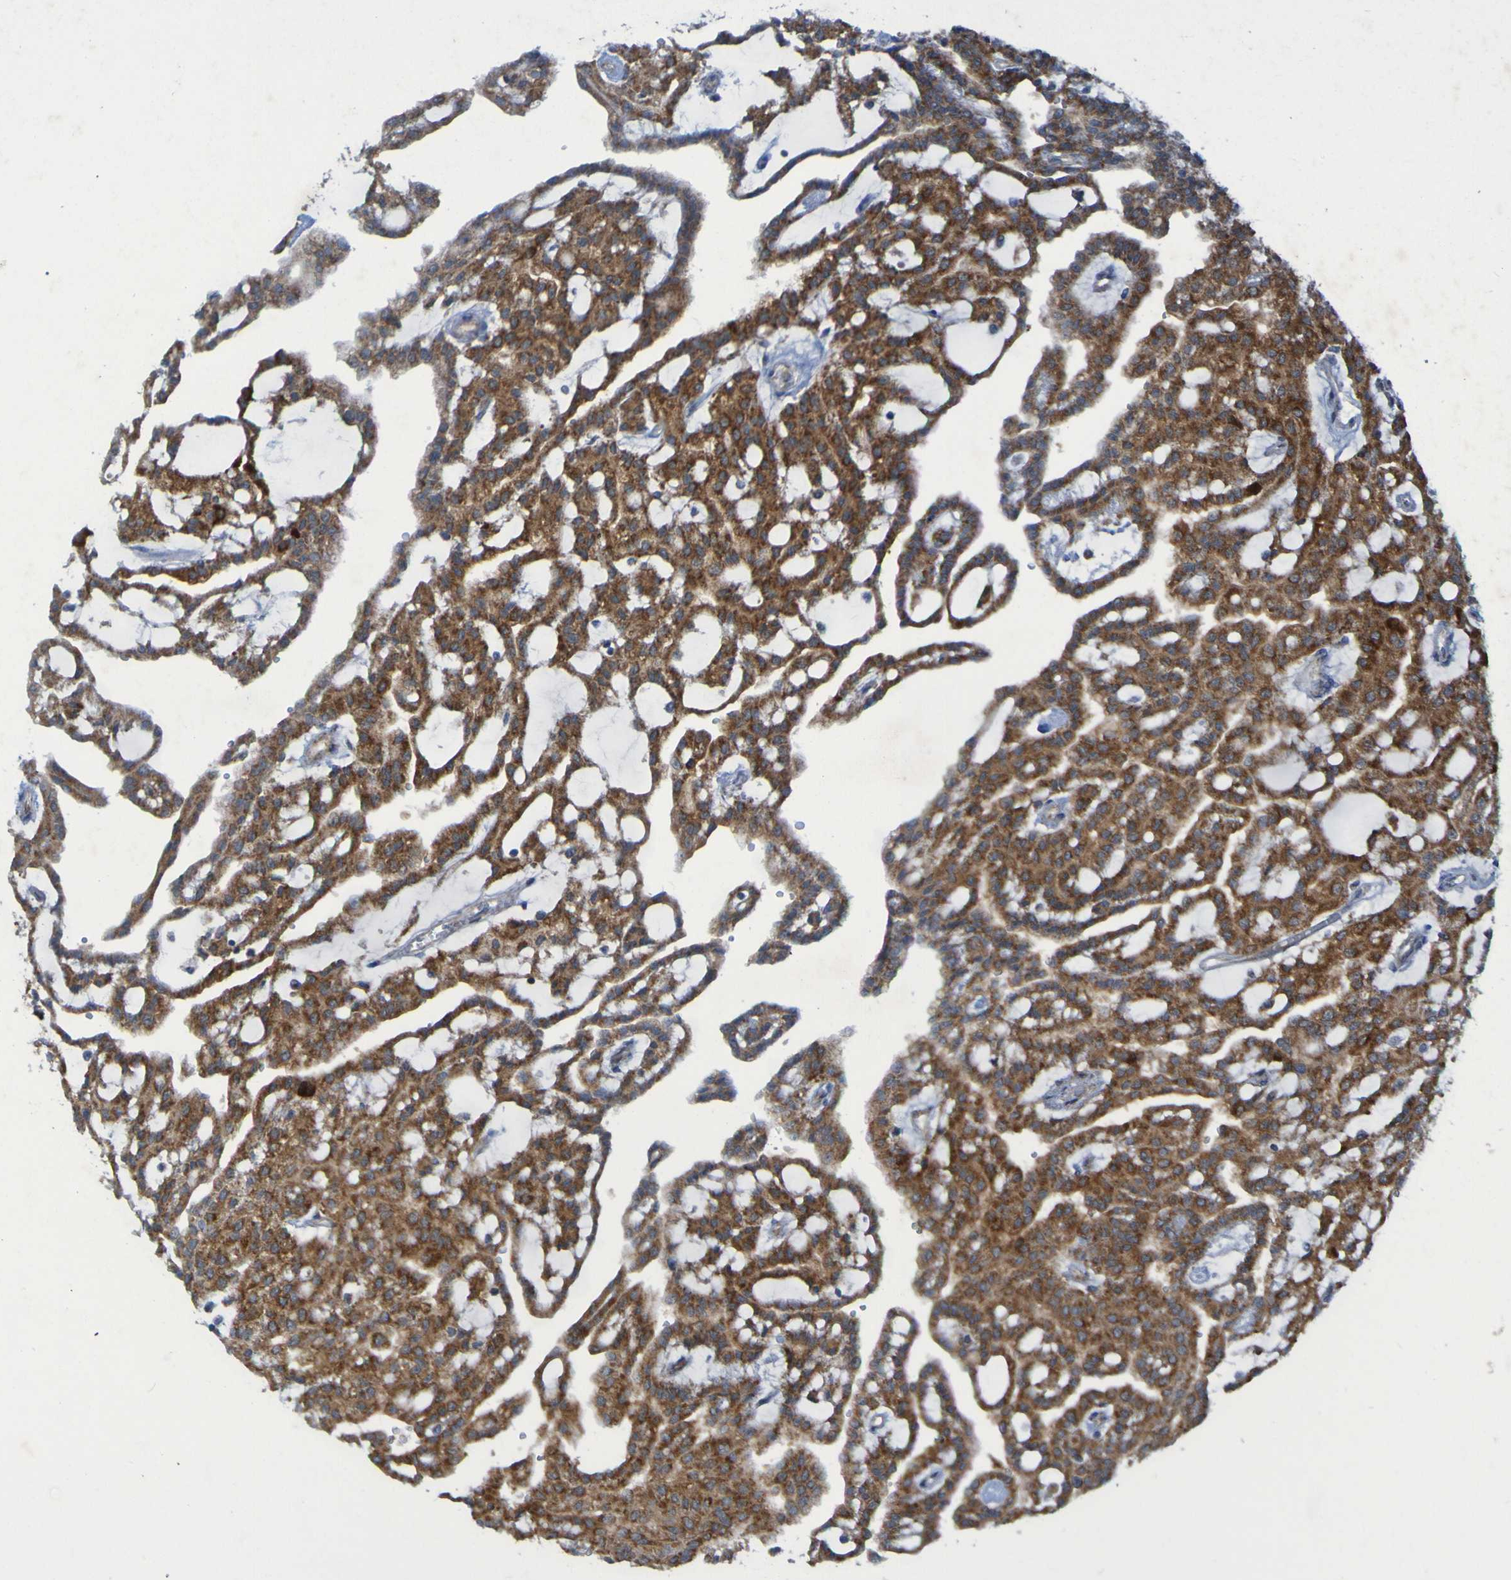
{"staining": {"intensity": "moderate", "quantity": ">75%", "location": "cytoplasmic/membranous"}, "tissue": "renal cancer", "cell_type": "Tumor cells", "image_type": "cancer", "snomed": [{"axis": "morphology", "description": "Adenocarcinoma, NOS"}, {"axis": "topography", "description": "Kidney"}], "caption": "This is a histology image of immunohistochemistry (IHC) staining of renal adenocarcinoma, which shows moderate expression in the cytoplasmic/membranous of tumor cells.", "gene": "CCDC51", "patient": {"sex": "male", "age": 63}}